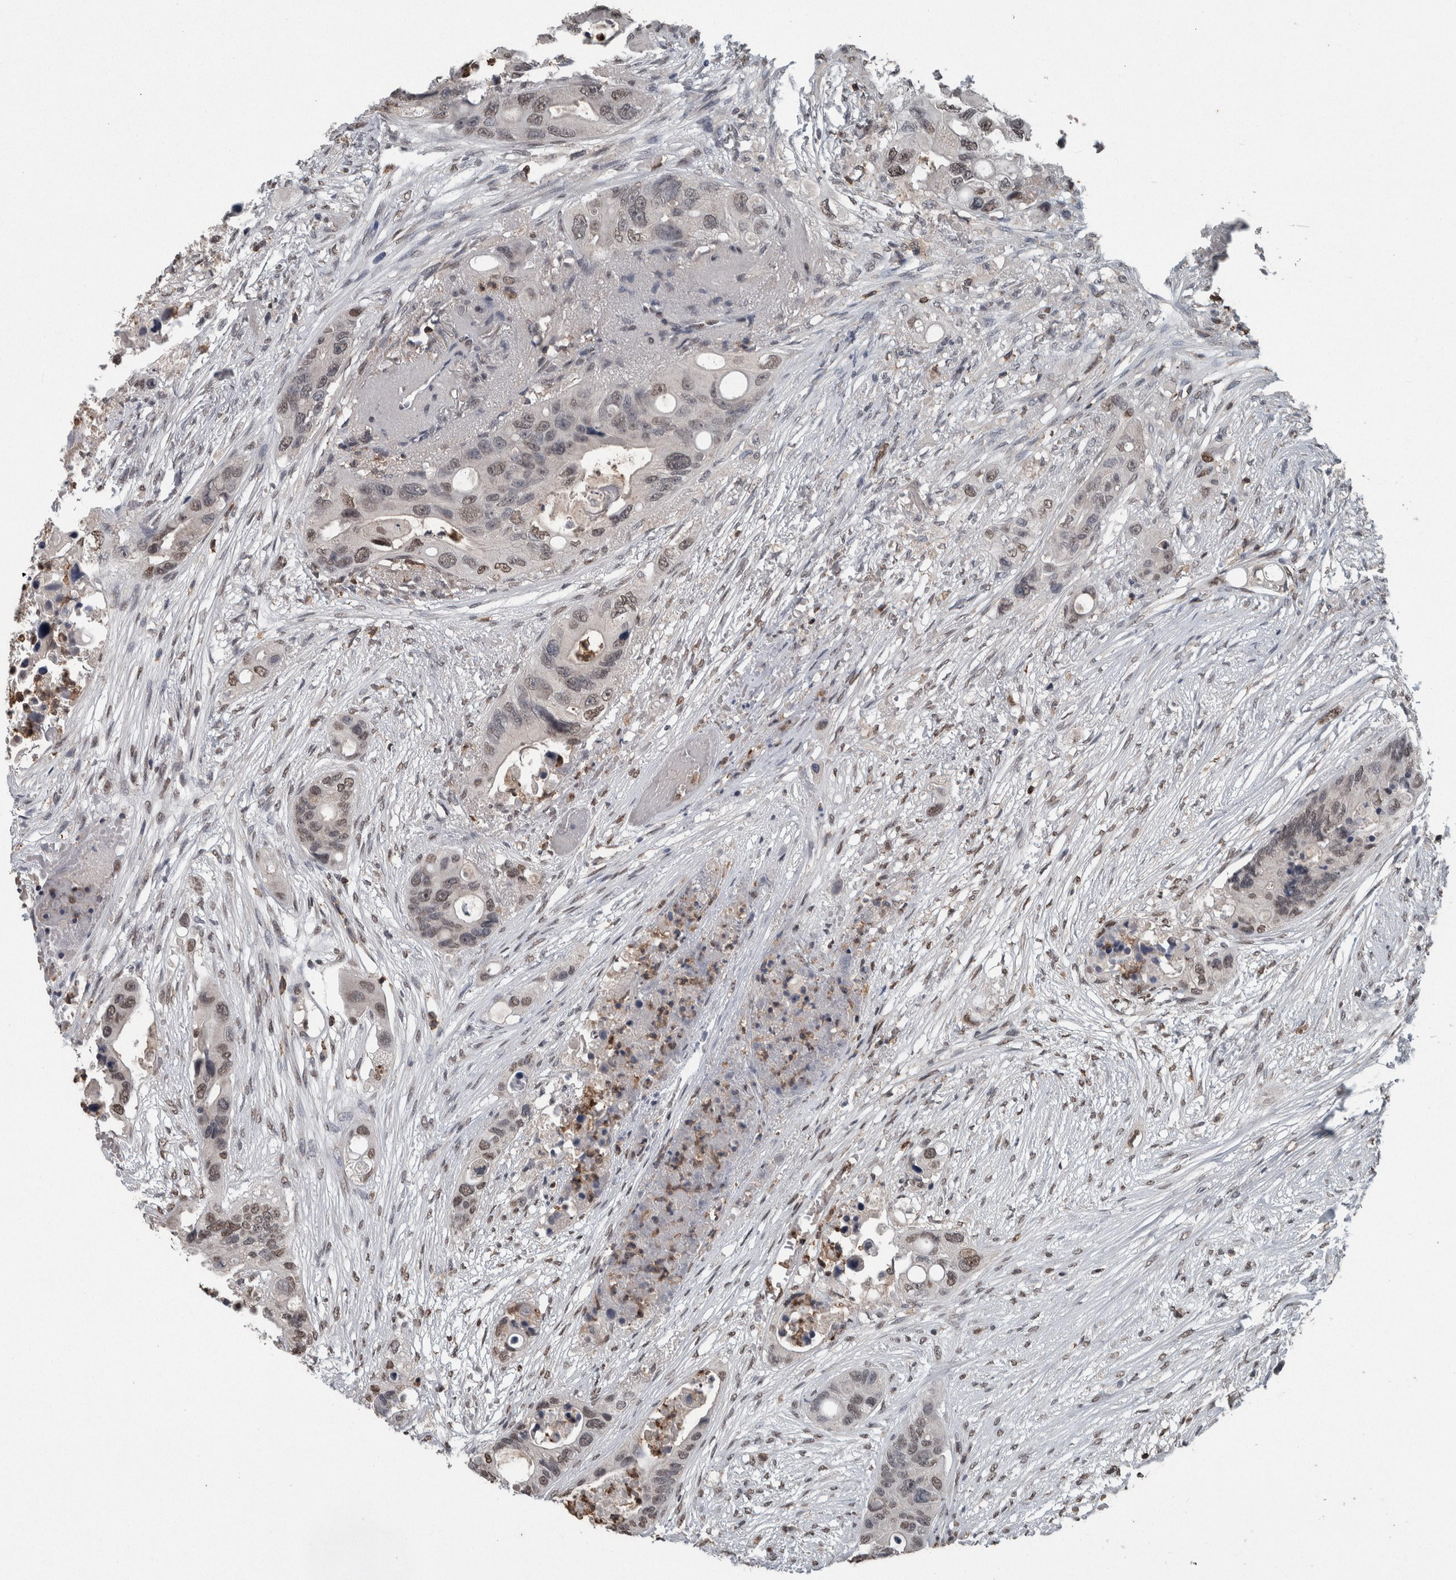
{"staining": {"intensity": "weak", "quantity": "25%-75%", "location": "nuclear"}, "tissue": "colorectal cancer", "cell_type": "Tumor cells", "image_type": "cancer", "snomed": [{"axis": "morphology", "description": "Adenocarcinoma, NOS"}, {"axis": "topography", "description": "Colon"}], "caption": "IHC staining of colorectal cancer, which reveals low levels of weak nuclear positivity in approximately 25%-75% of tumor cells indicating weak nuclear protein expression. The staining was performed using DAB (3,3'-diaminobenzidine) (brown) for protein detection and nuclei were counterstained in hematoxylin (blue).", "gene": "MAFF", "patient": {"sex": "female", "age": 57}}